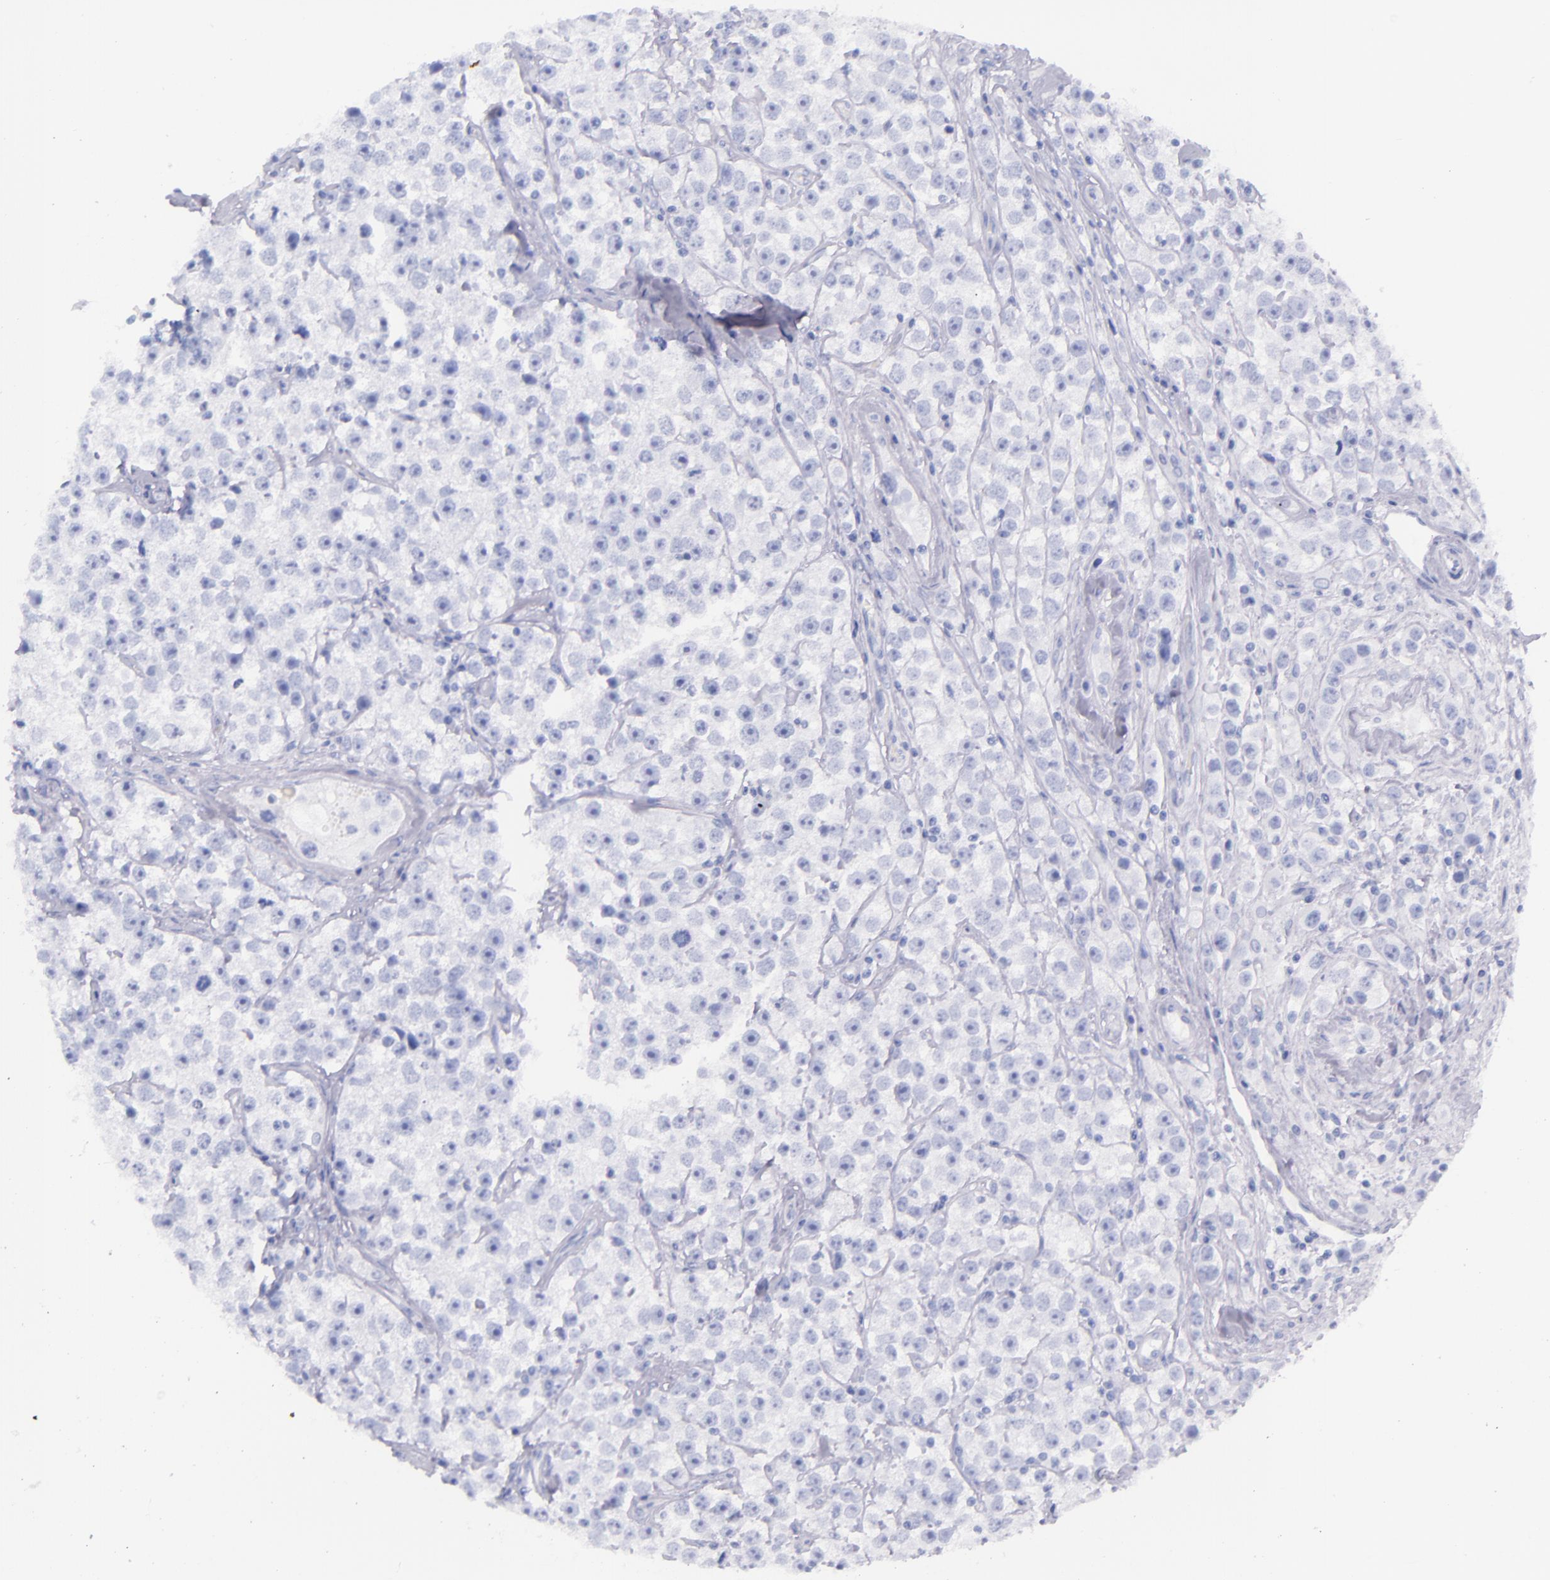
{"staining": {"intensity": "negative", "quantity": "none", "location": "none"}, "tissue": "testis cancer", "cell_type": "Tumor cells", "image_type": "cancer", "snomed": [{"axis": "morphology", "description": "Seminoma, NOS"}, {"axis": "topography", "description": "Testis"}], "caption": "Human testis cancer (seminoma) stained for a protein using IHC displays no positivity in tumor cells.", "gene": "SFTPB", "patient": {"sex": "male", "age": 32}}